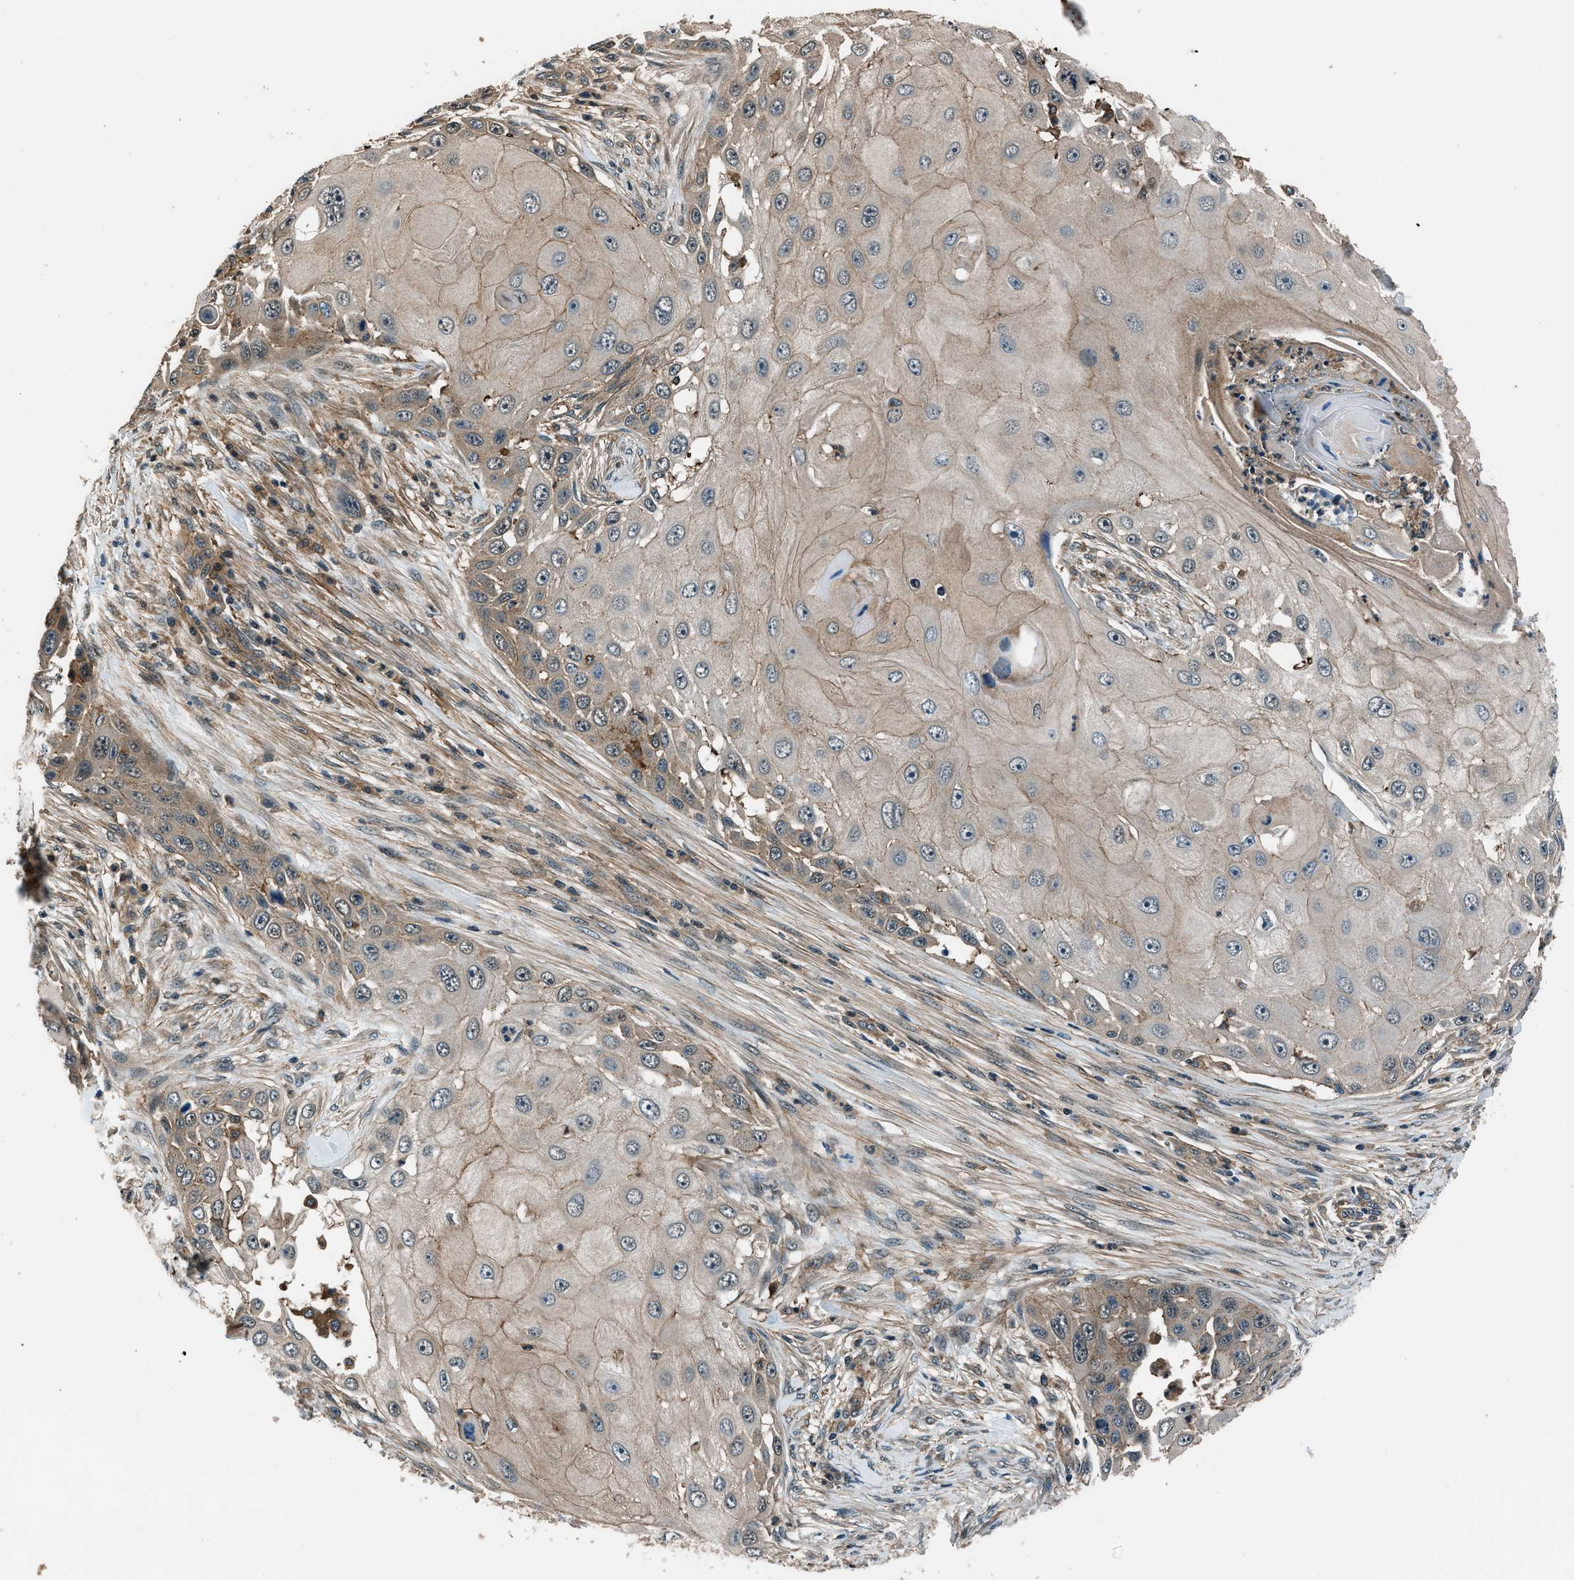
{"staining": {"intensity": "weak", "quantity": "<25%", "location": "cytoplasmic/membranous"}, "tissue": "skin cancer", "cell_type": "Tumor cells", "image_type": "cancer", "snomed": [{"axis": "morphology", "description": "Squamous cell carcinoma, NOS"}, {"axis": "topography", "description": "Skin"}], "caption": "Skin cancer (squamous cell carcinoma) stained for a protein using immunohistochemistry (IHC) exhibits no positivity tumor cells.", "gene": "ARHGEF11", "patient": {"sex": "female", "age": 44}}